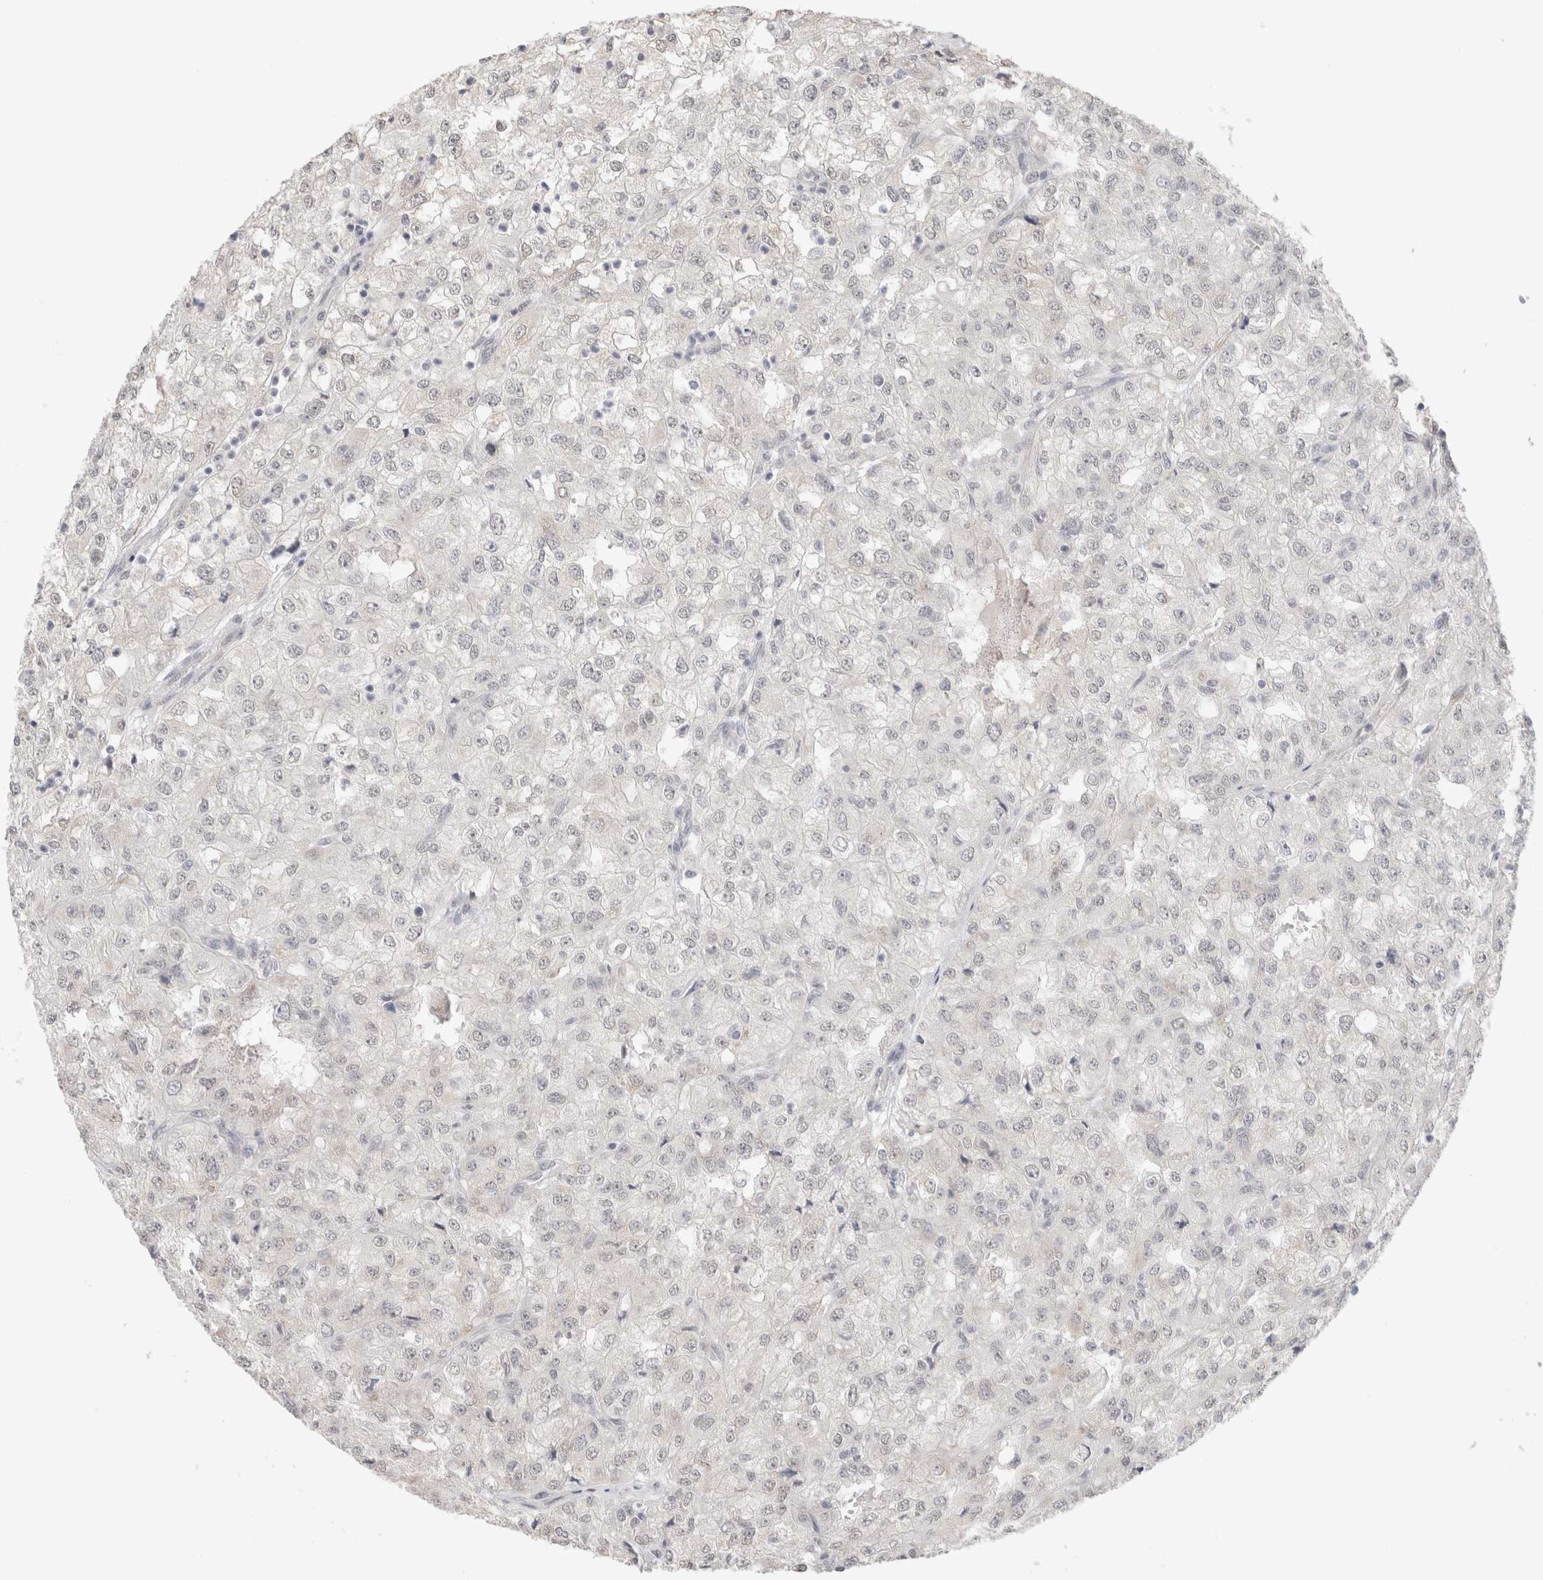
{"staining": {"intensity": "negative", "quantity": "none", "location": "none"}, "tissue": "renal cancer", "cell_type": "Tumor cells", "image_type": "cancer", "snomed": [{"axis": "morphology", "description": "Adenocarcinoma, NOS"}, {"axis": "topography", "description": "Kidney"}], "caption": "The immunohistochemistry (IHC) image has no significant expression in tumor cells of renal cancer (adenocarcinoma) tissue.", "gene": "HDLBP", "patient": {"sex": "female", "age": 54}}